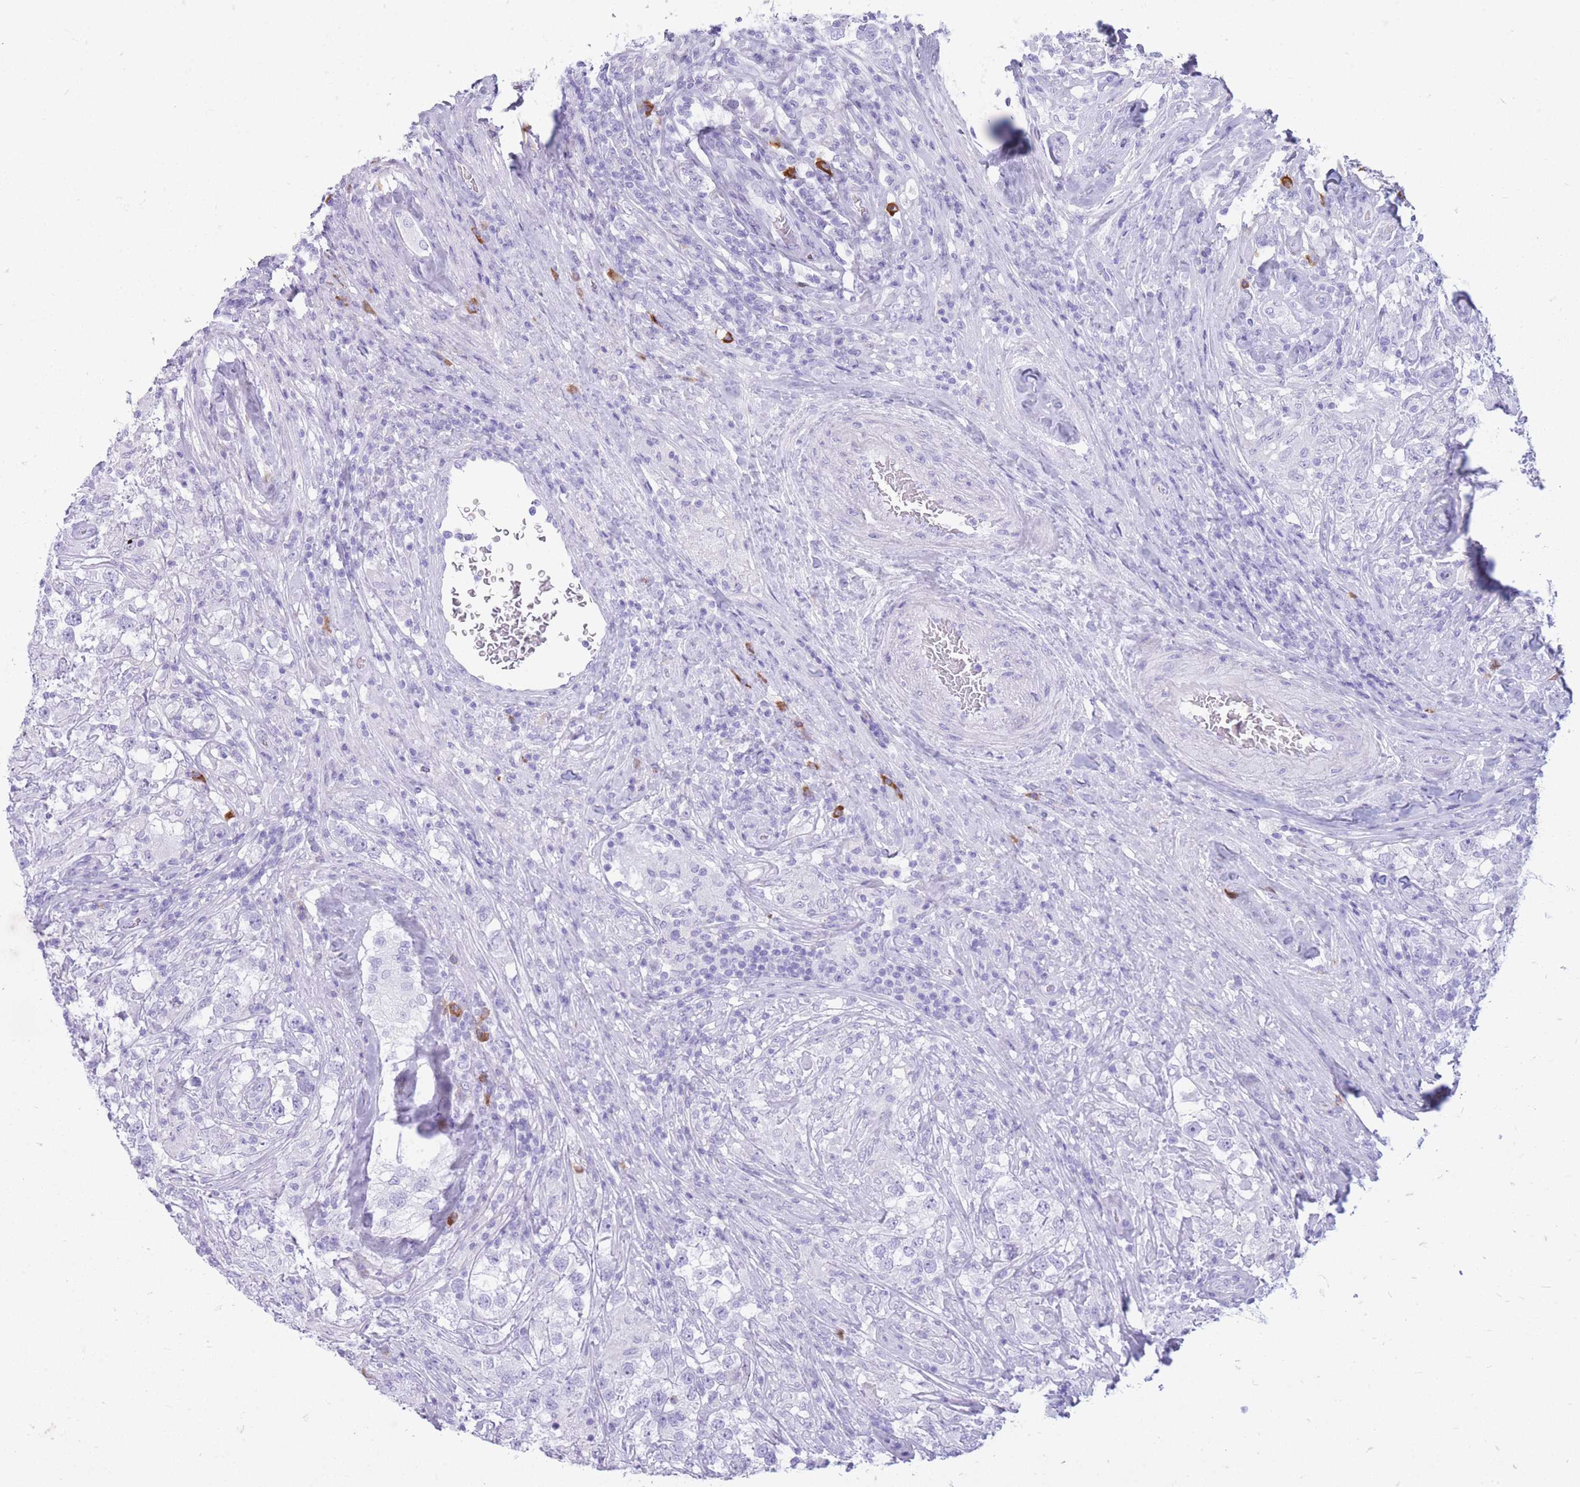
{"staining": {"intensity": "negative", "quantity": "none", "location": "none"}, "tissue": "testis cancer", "cell_type": "Tumor cells", "image_type": "cancer", "snomed": [{"axis": "morphology", "description": "Seminoma, NOS"}, {"axis": "topography", "description": "Testis"}], "caption": "High magnification brightfield microscopy of seminoma (testis) stained with DAB (3,3'-diaminobenzidine) (brown) and counterstained with hematoxylin (blue): tumor cells show no significant positivity.", "gene": "ZFP37", "patient": {"sex": "male", "age": 46}}